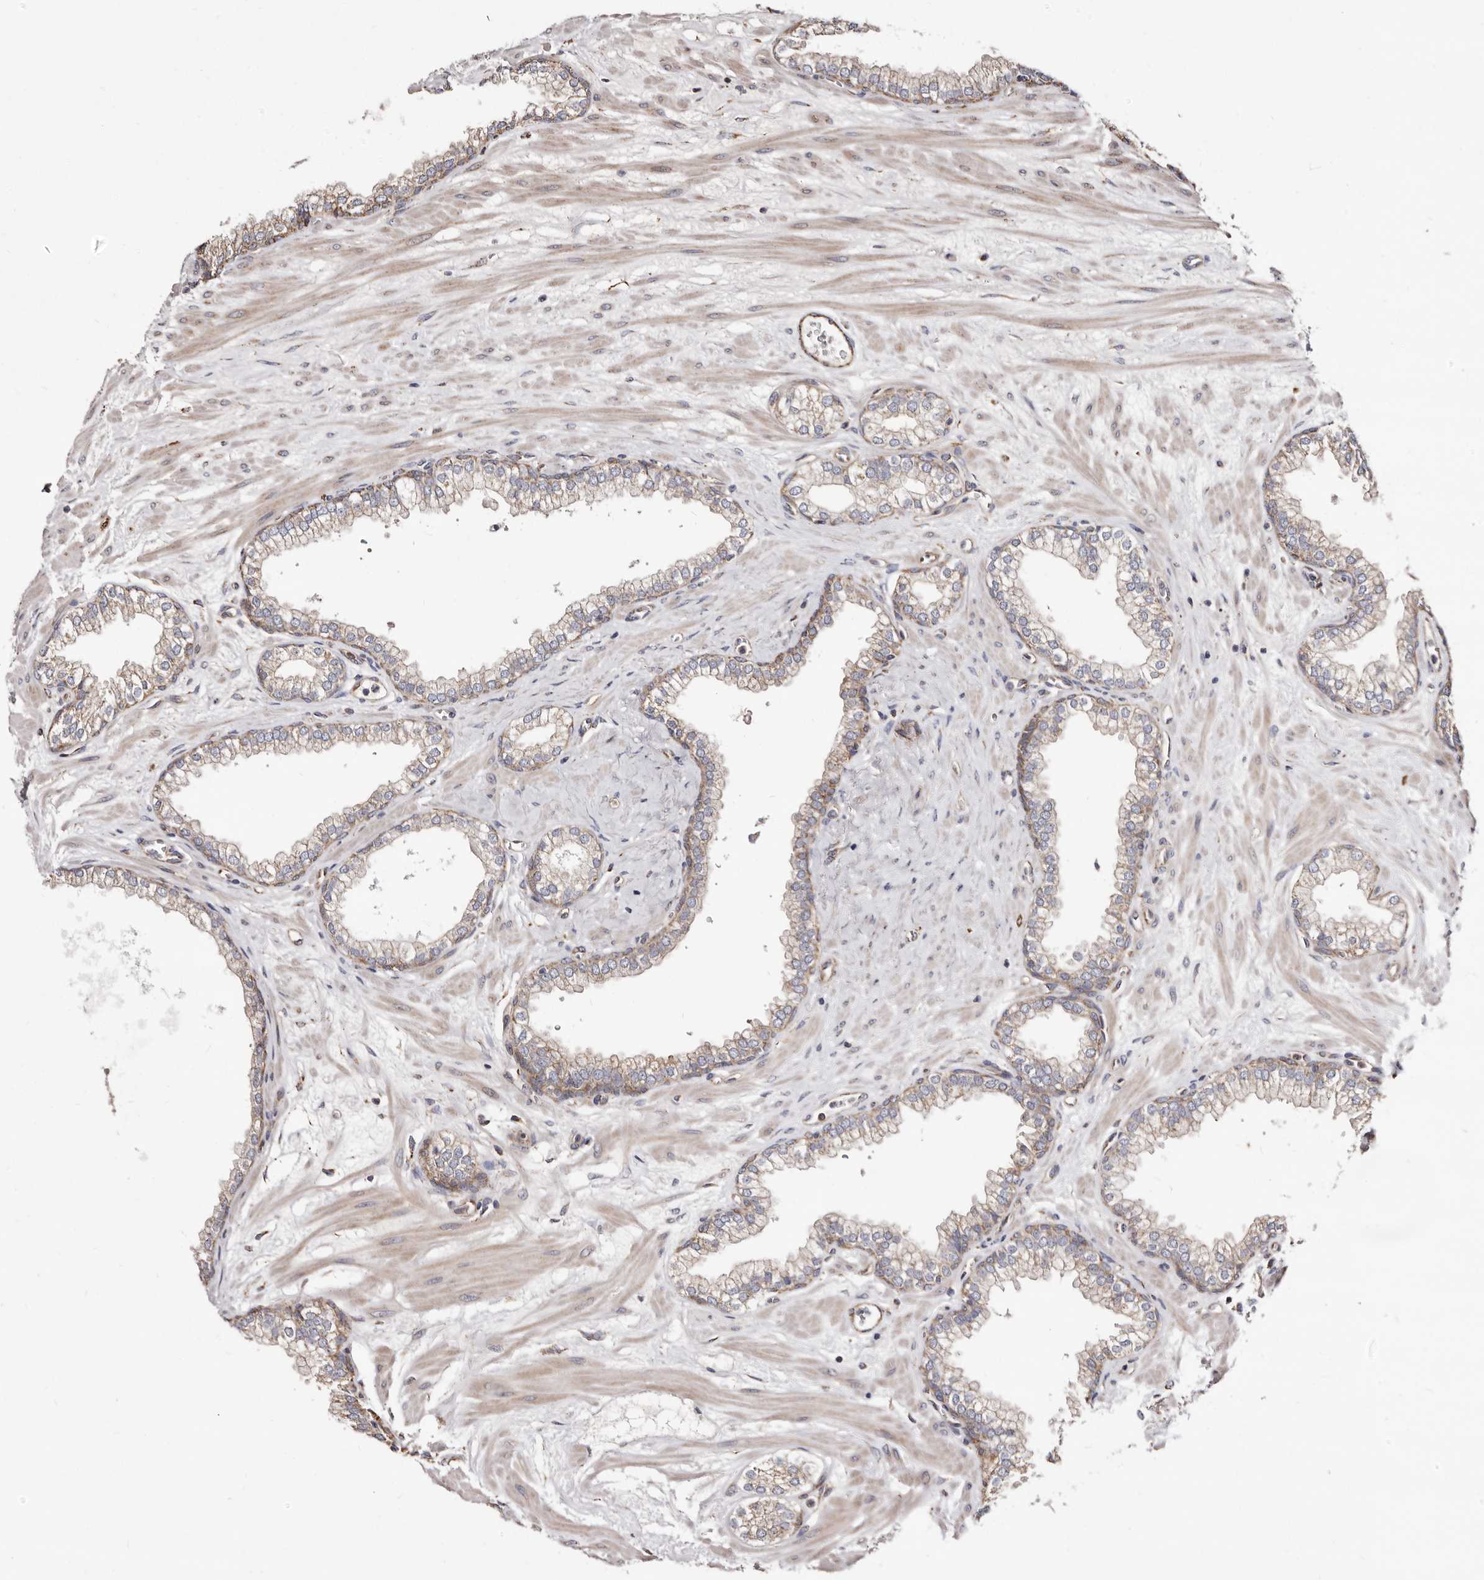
{"staining": {"intensity": "strong", "quantity": "25%-75%", "location": "cytoplasmic/membranous"}, "tissue": "prostate", "cell_type": "Glandular cells", "image_type": "normal", "snomed": [{"axis": "morphology", "description": "Normal tissue, NOS"}, {"axis": "morphology", "description": "Urothelial carcinoma, Low grade"}, {"axis": "topography", "description": "Urinary bladder"}, {"axis": "topography", "description": "Prostate"}], "caption": "Immunohistochemical staining of unremarkable human prostate demonstrates strong cytoplasmic/membranous protein positivity in about 25%-75% of glandular cells.", "gene": "LUZP1", "patient": {"sex": "male", "age": 60}}